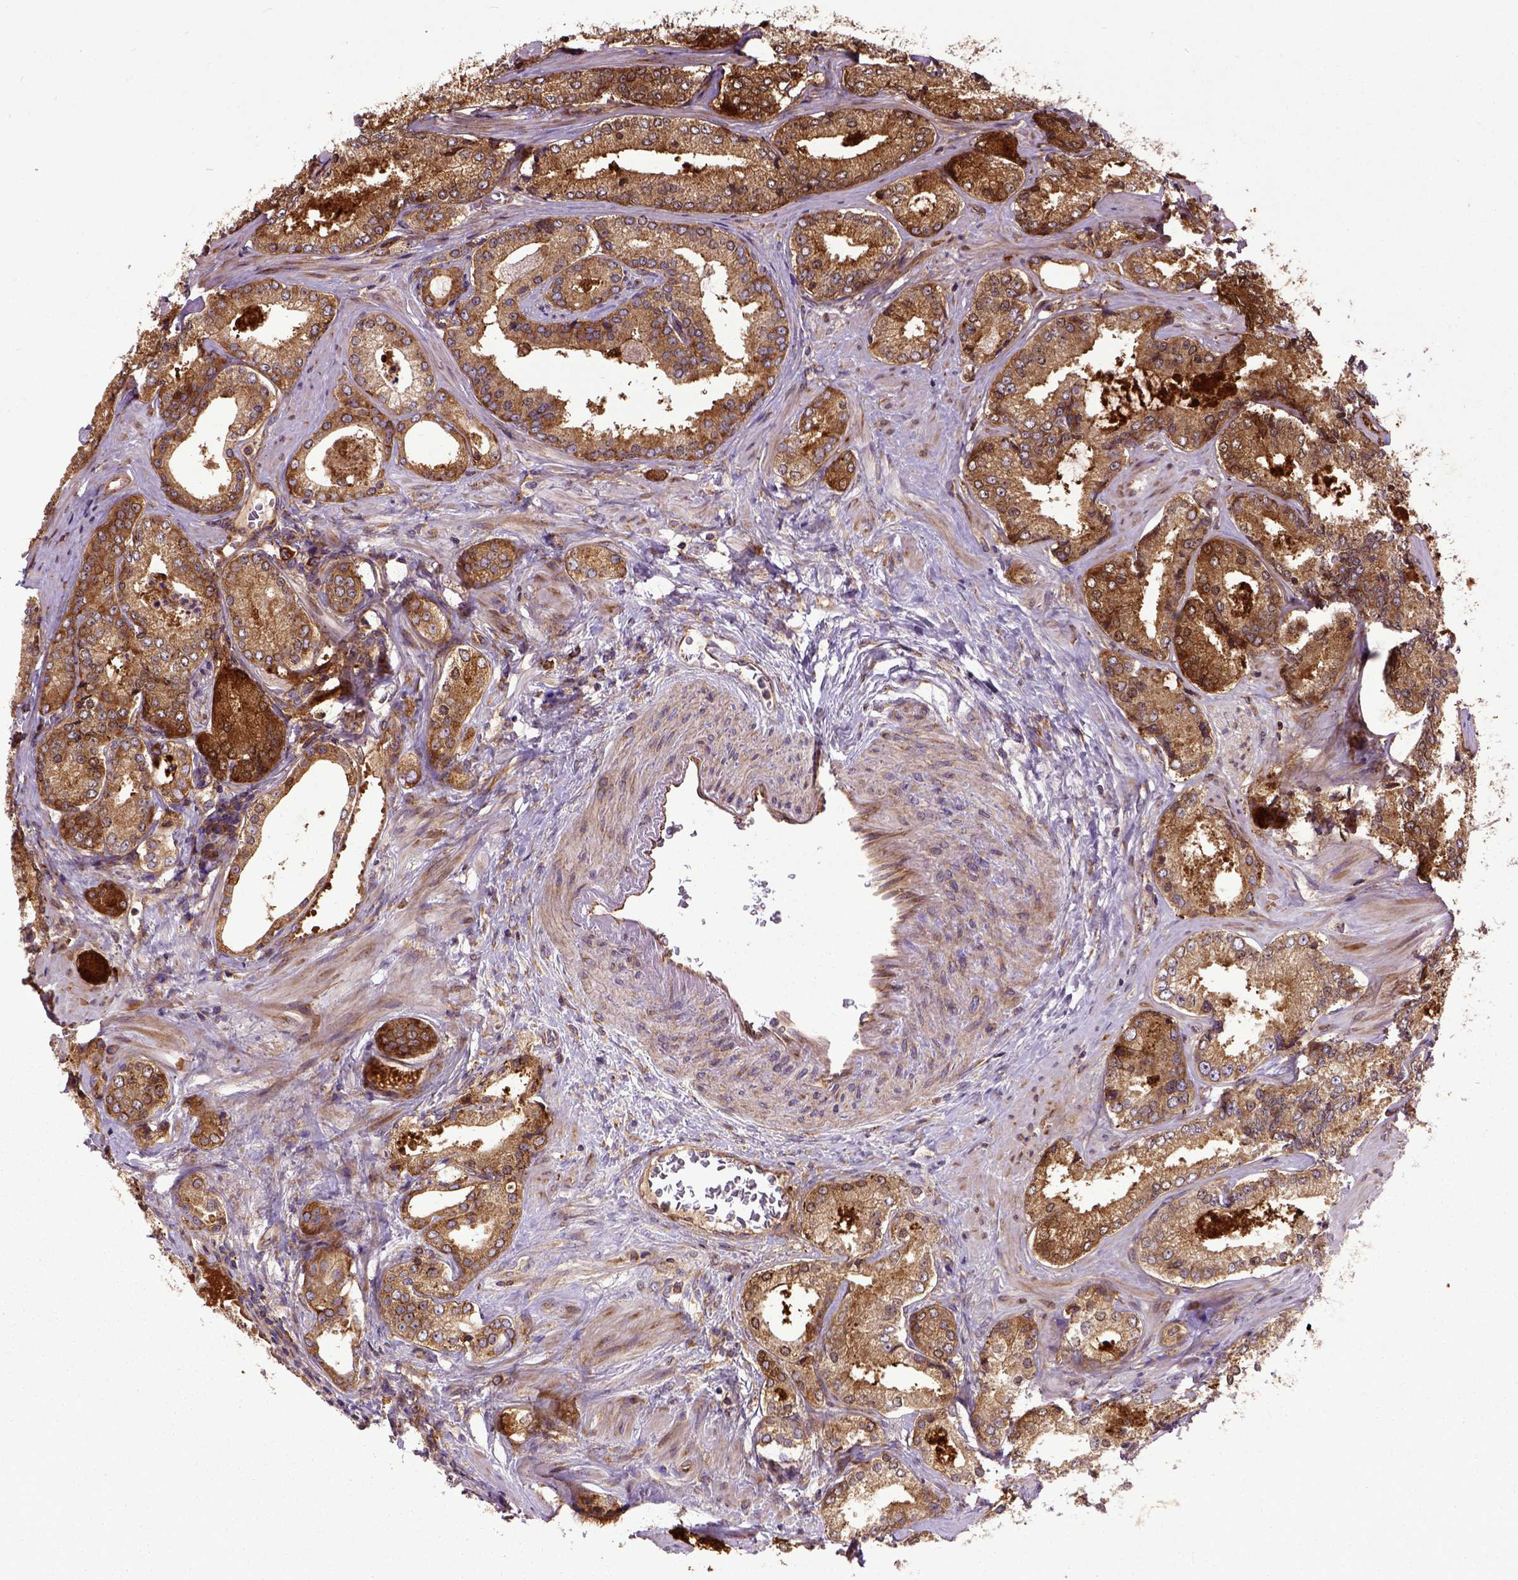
{"staining": {"intensity": "moderate", "quantity": ">75%", "location": "cytoplasmic/membranous"}, "tissue": "prostate cancer", "cell_type": "Tumor cells", "image_type": "cancer", "snomed": [{"axis": "morphology", "description": "Adenocarcinoma, Low grade"}, {"axis": "topography", "description": "Prostate"}], "caption": "A micrograph of prostate adenocarcinoma (low-grade) stained for a protein shows moderate cytoplasmic/membranous brown staining in tumor cells.", "gene": "CAPRIN1", "patient": {"sex": "male", "age": 56}}